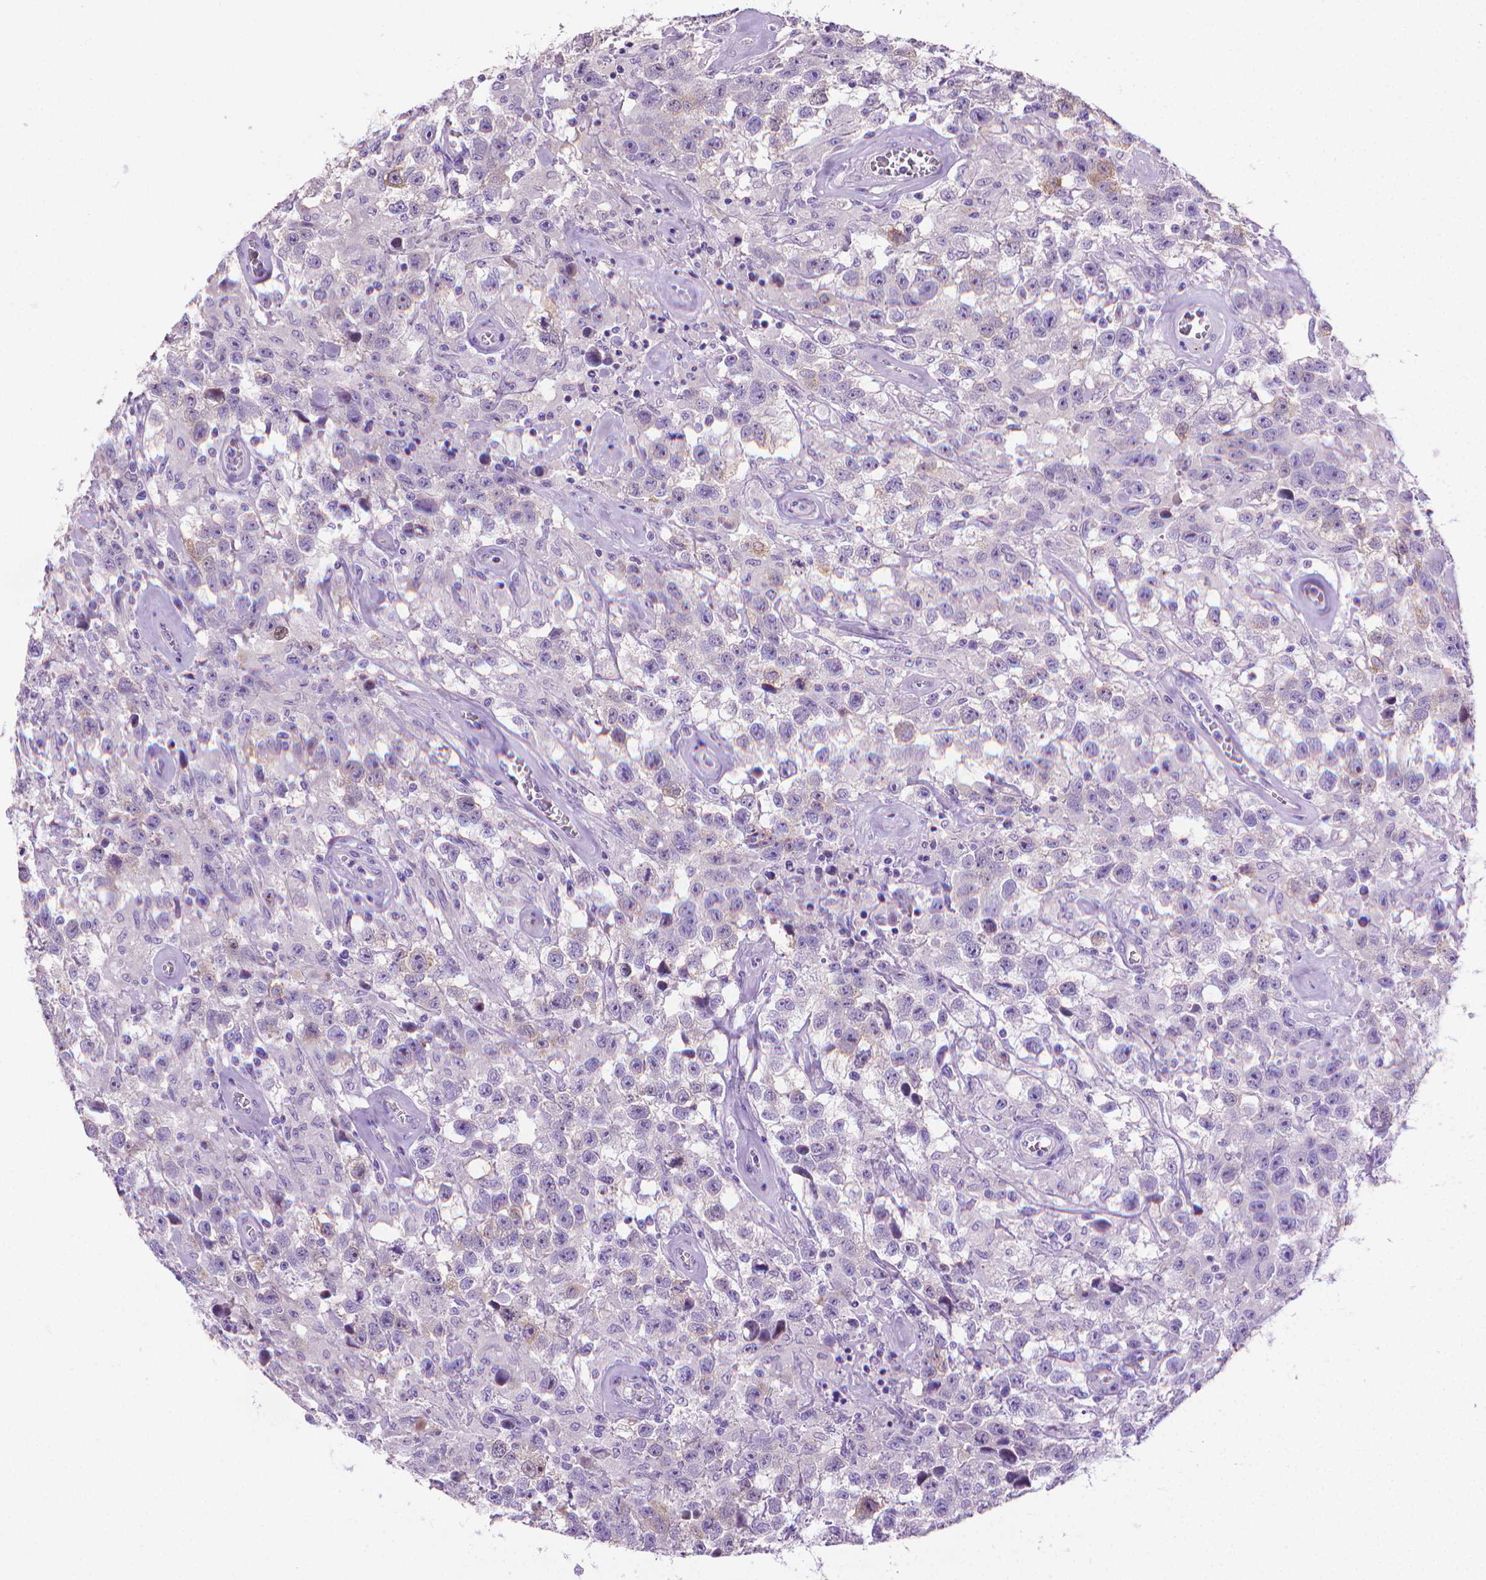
{"staining": {"intensity": "negative", "quantity": "none", "location": "none"}, "tissue": "testis cancer", "cell_type": "Tumor cells", "image_type": "cancer", "snomed": [{"axis": "morphology", "description": "Seminoma, NOS"}, {"axis": "topography", "description": "Testis"}], "caption": "DAB immunohistochemical staining of human testis cancer (seminoma) demonstrates no significant positivity in tumor cells.", "gene": "PNMA2", "patient": {"sex": "male", "age": 43}}